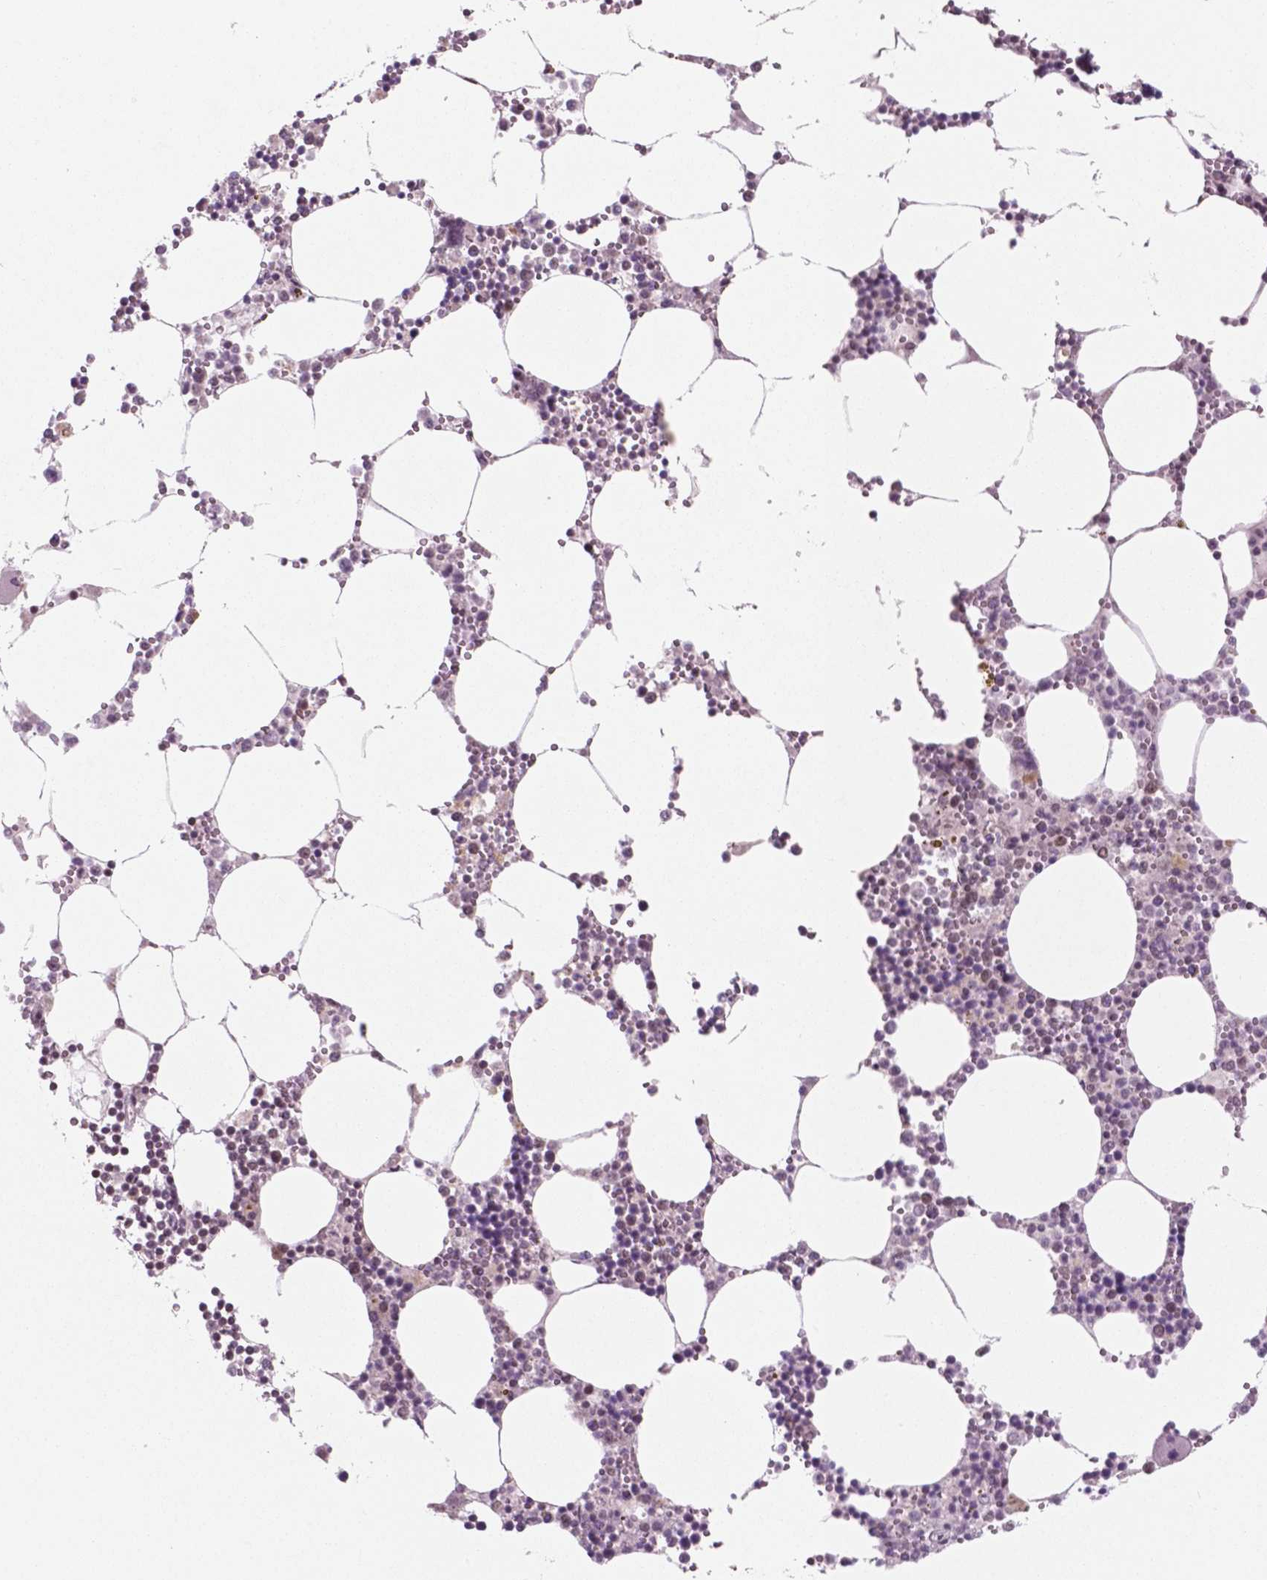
{"staining": {"intensity": "strong", "quantity": "25%-75%", "location": "nuclear"}, "tissue": "bone marrow", "cell_type": "Hematopoietic cells", "image_type": "normal", "snomed": [{"axis": "morphology", "description": "Normal tissue, NOS"}, {"axis": "topography", "description": "Bone marrow"}], "caption": "Hematopoietic cells reveal high levels of strong nuclear expression in approximately 25%-75% of cells in unremarkable human bone marrow. Nuclei are stained in blue.", "gene": "POLR2E", "patient": {"sex": "male", "age": 54}}